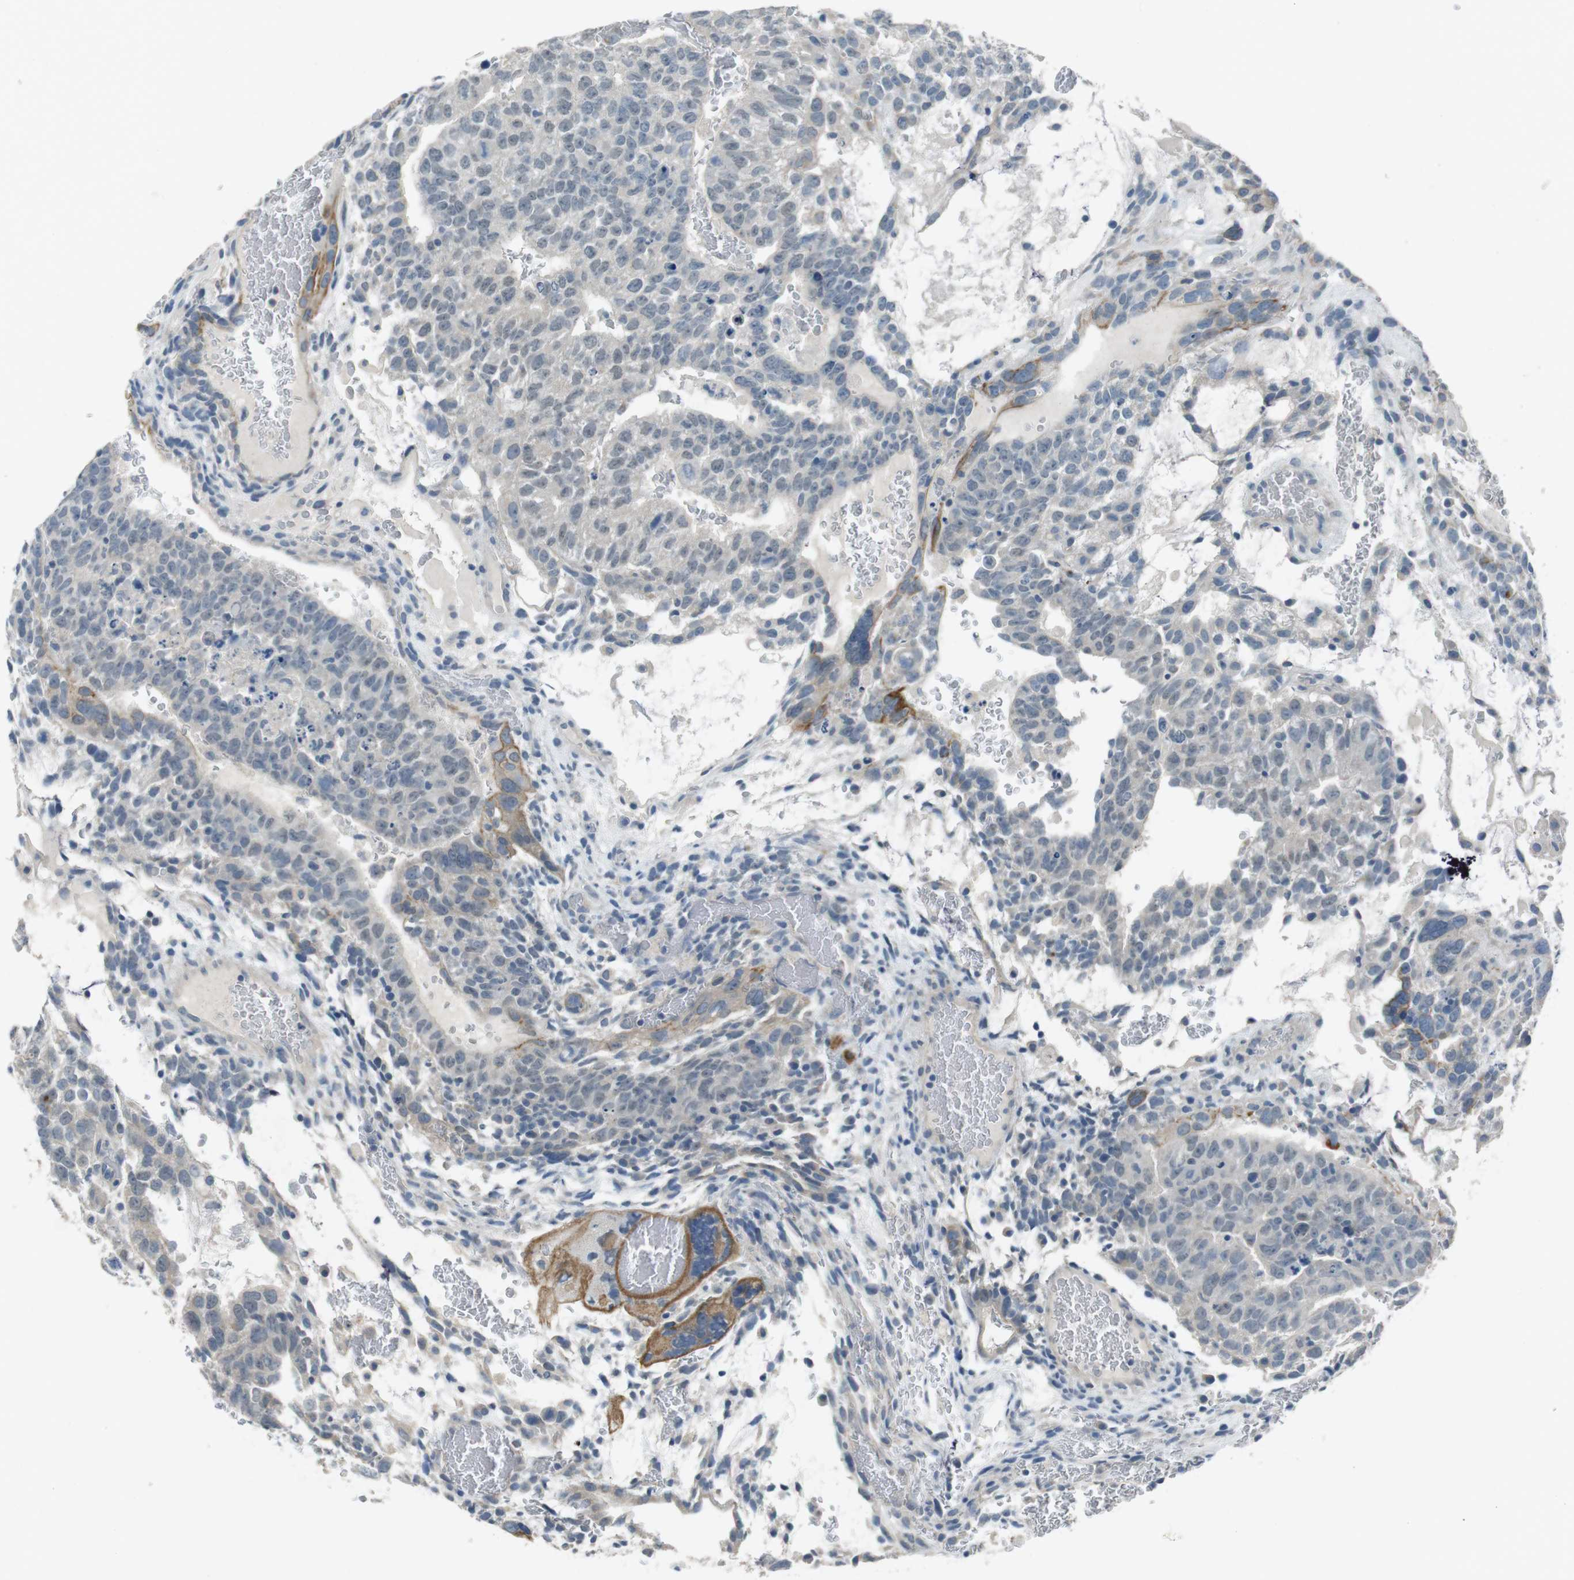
{"staining": {"intensity": "negative", "quantity": "none", "location": "none"}, "tissue": "testis cancer", "cell_type": "Tumor cells", "image_type": "cancer", "snomed": [{"axis": "morphology", "description": "Seminoma, NOS"}, {"axis": "morphology", "description": "Carcinoma, Embryonal, NOS"}, {"axis": "topography", "description": "Testis"}], "caption": "Immunohistochemical staining of embryonal carcinoma (testis) displays no significant expression in tumor cells. Brightfield microscopy of IHC stained with DAB (3,3'-diaminobenzidine) (brown) and hematoxylin (blue), captured at high magnification.", "gene": "ENTPD7", "patient": {"sex": "male", "age": 52}}